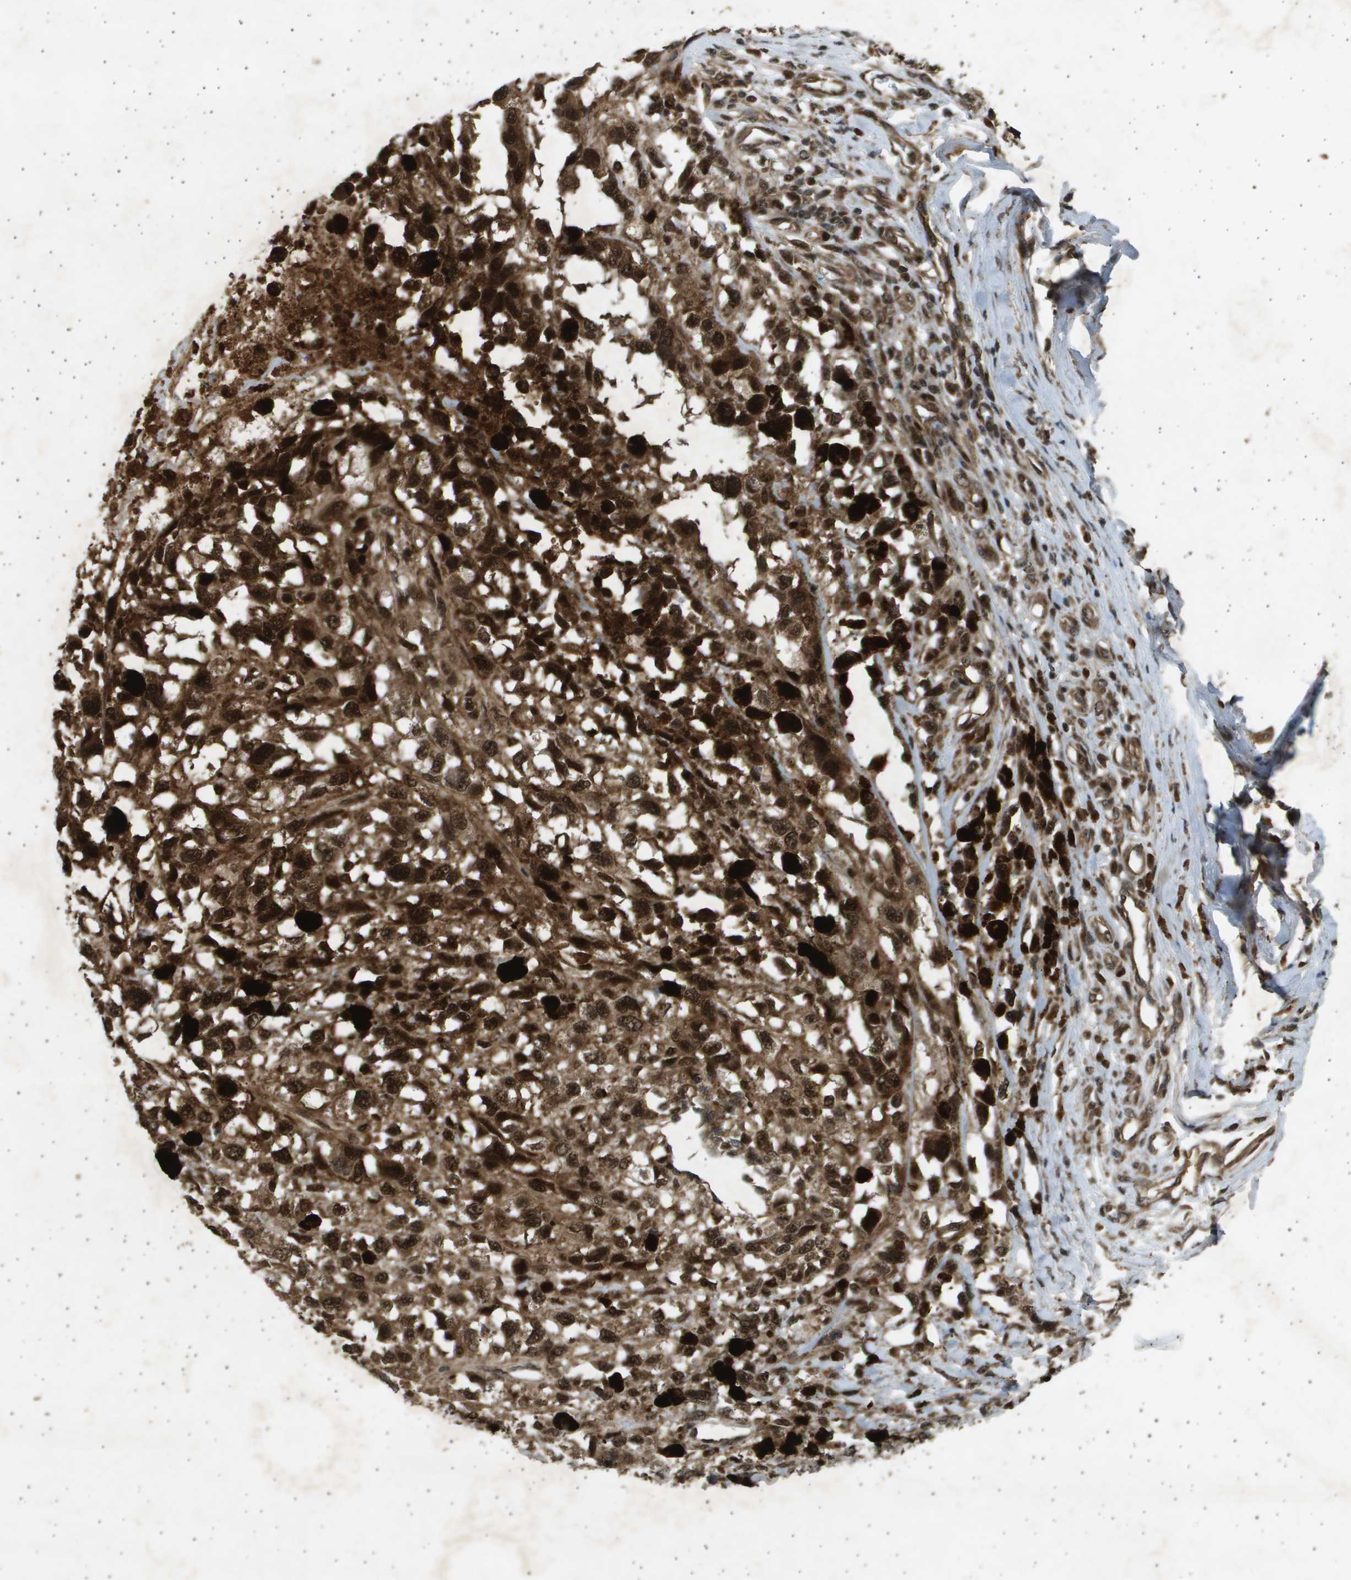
{"staining": {"intensity": "strong", "quantity": ">75%", "location": "cytoplasmic/membranous,nuclear"}, "tissue": "melanoma", "cell_type": "Tumor cells", "image_type": "cancer", "snomed": [{"axis": "morphology", "description": "Malignant melanoma, Metastatic site"}, {"axis": "topography", "description": "Lymph node"}], "caption": "Immunohistochemical staining of human melanoma shows high levels of strong cytoplasmic/membranous and nuclear protein positivity in approximately >75% of tumor cells. The protein of interest is stained brown, and the nuclei are stained in blue (DAB (3,3'-diaminobenzidine) IHC with brightfield microscopy, high magnification).", "gene": "TNRC6A", "patient": {"sex": "male", "age": 59}}